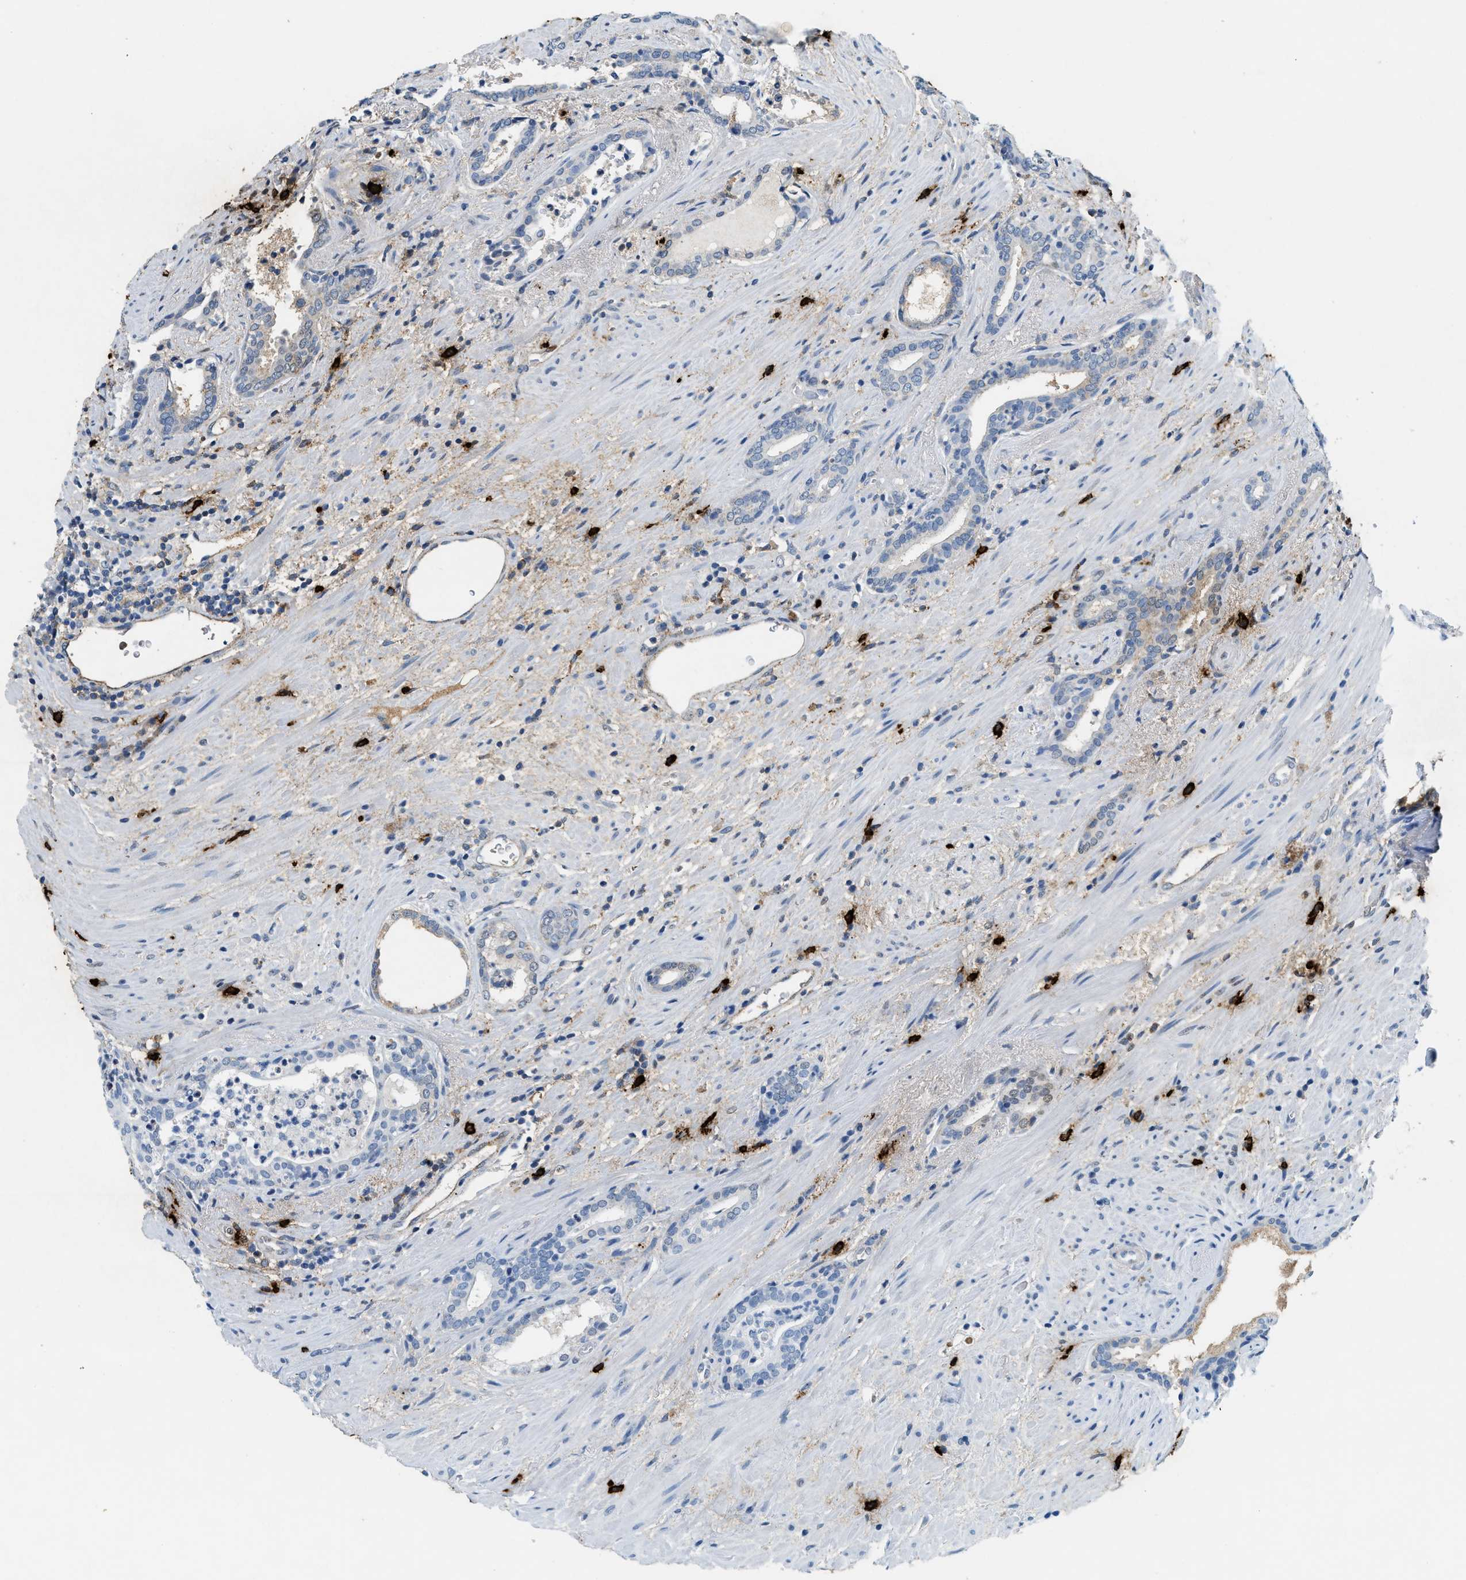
{"staining": {"intensity": "weak", "quantity": "<25%", "location": "cytoplasmic/membranous"}, "tissue": "prostate cancer", "cell_type": "Tumor cells", "image_type": "cancer", "snomed": [{"axis": "morphology", "description": "Adenocarcinoma, High grade"}, {"axis": "topography", "description": "Prostate"}], "caption": "The micrograph exhibits no staining of tumor cells in adenocarcinoma (high-grade) (prostate).", "gene": "TPSAB1", "patient": {"sex": "male", "age": 71}}